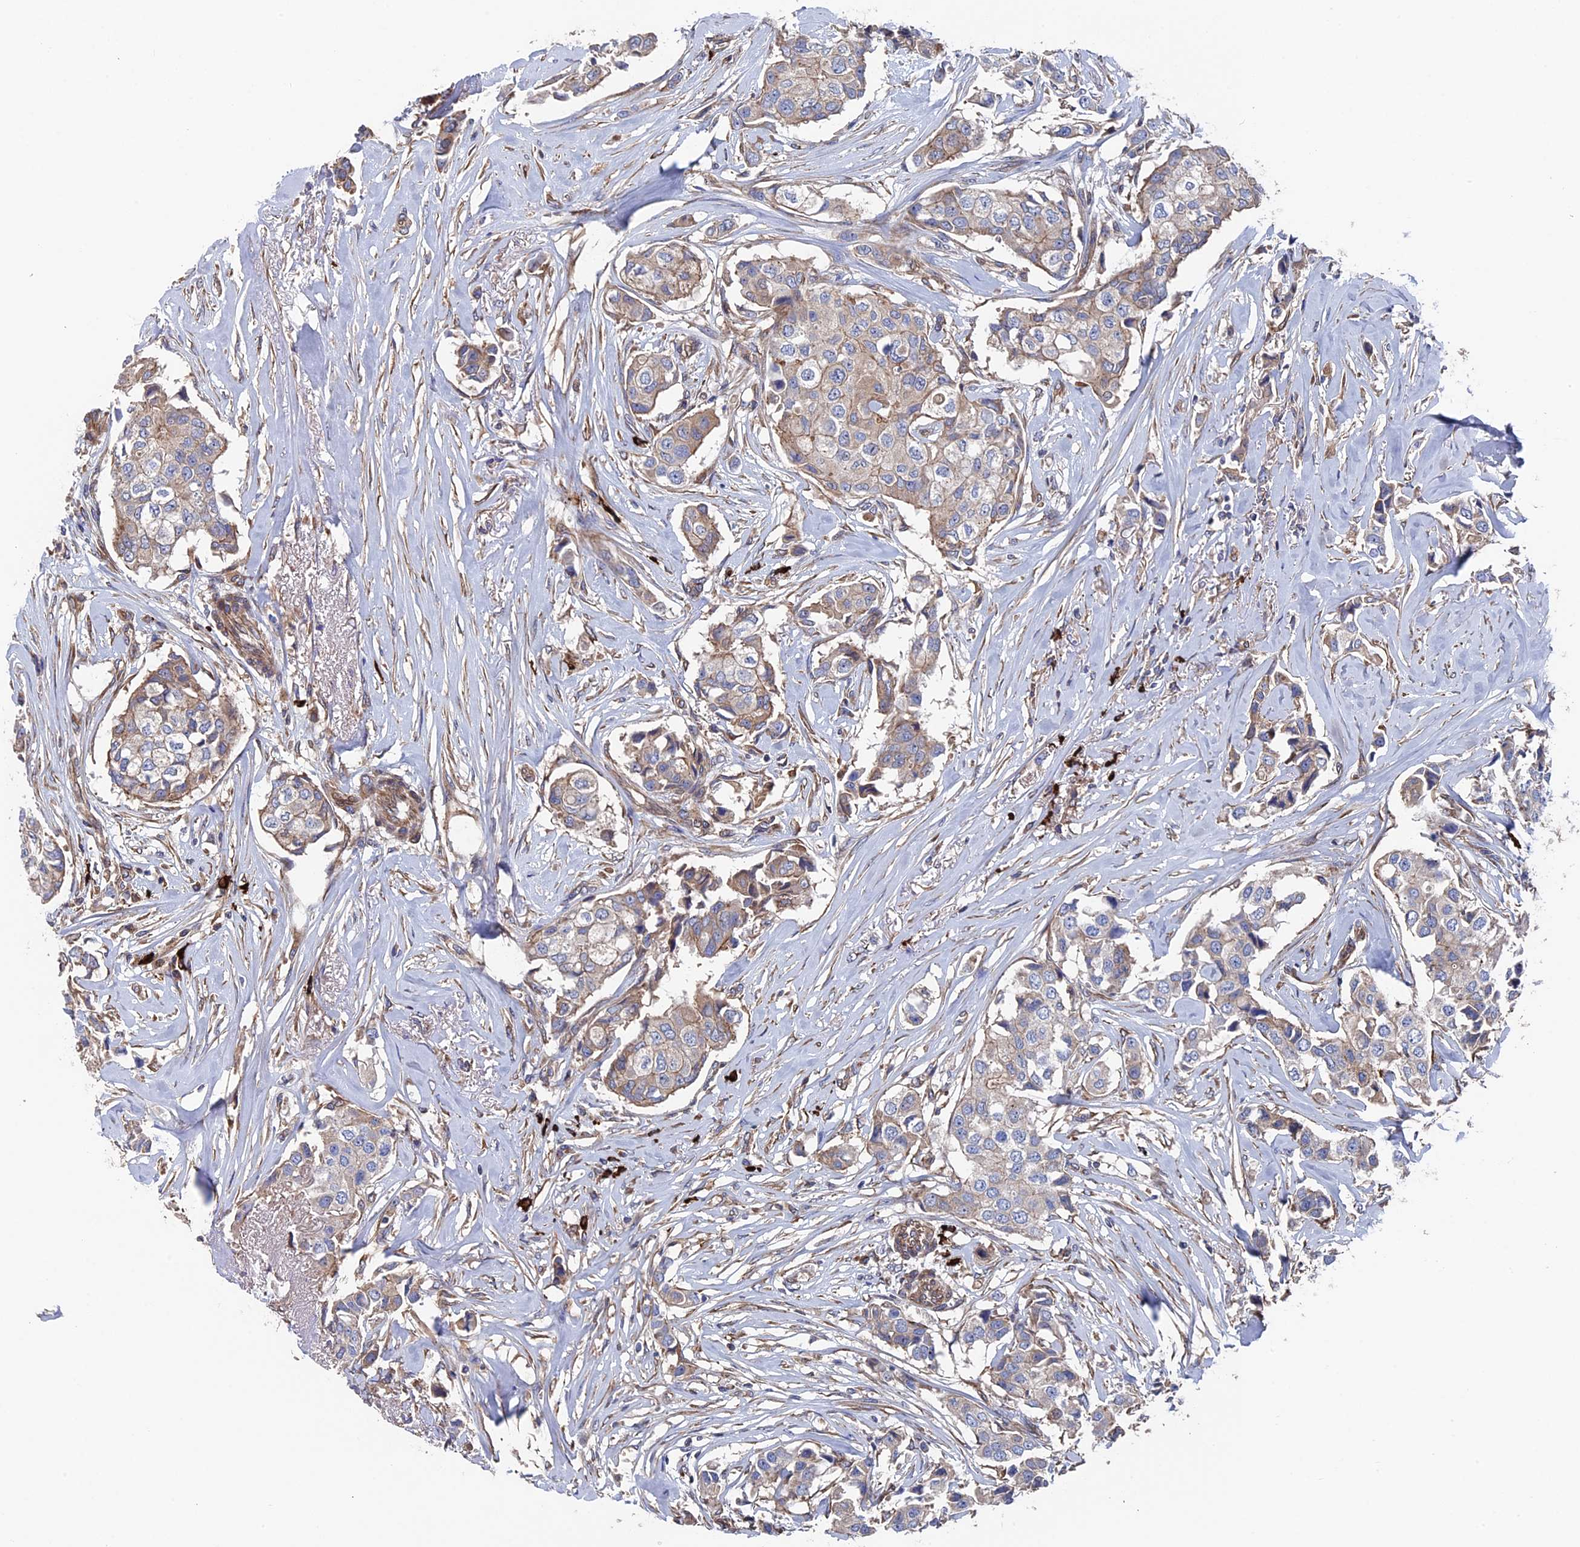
{"staining": {"intensity": "weak", "quantity": "<25%", "location": "cytoplasmic/membranous"}, "tissue": "breast cancer", "cell_type": "Tumor cells", "image_type": "cancer", "snomed": [{"axis": "morphology", "description": "Duct carcinoma"}, {"axis": "topography", "description": "Breast"}], "caption": "Image shows no significant protein positivity in tumor cells of intraductal carcinoma (breast).", "gene": "RPUSD1", "patient": {"sex": "female", "age": 80}}